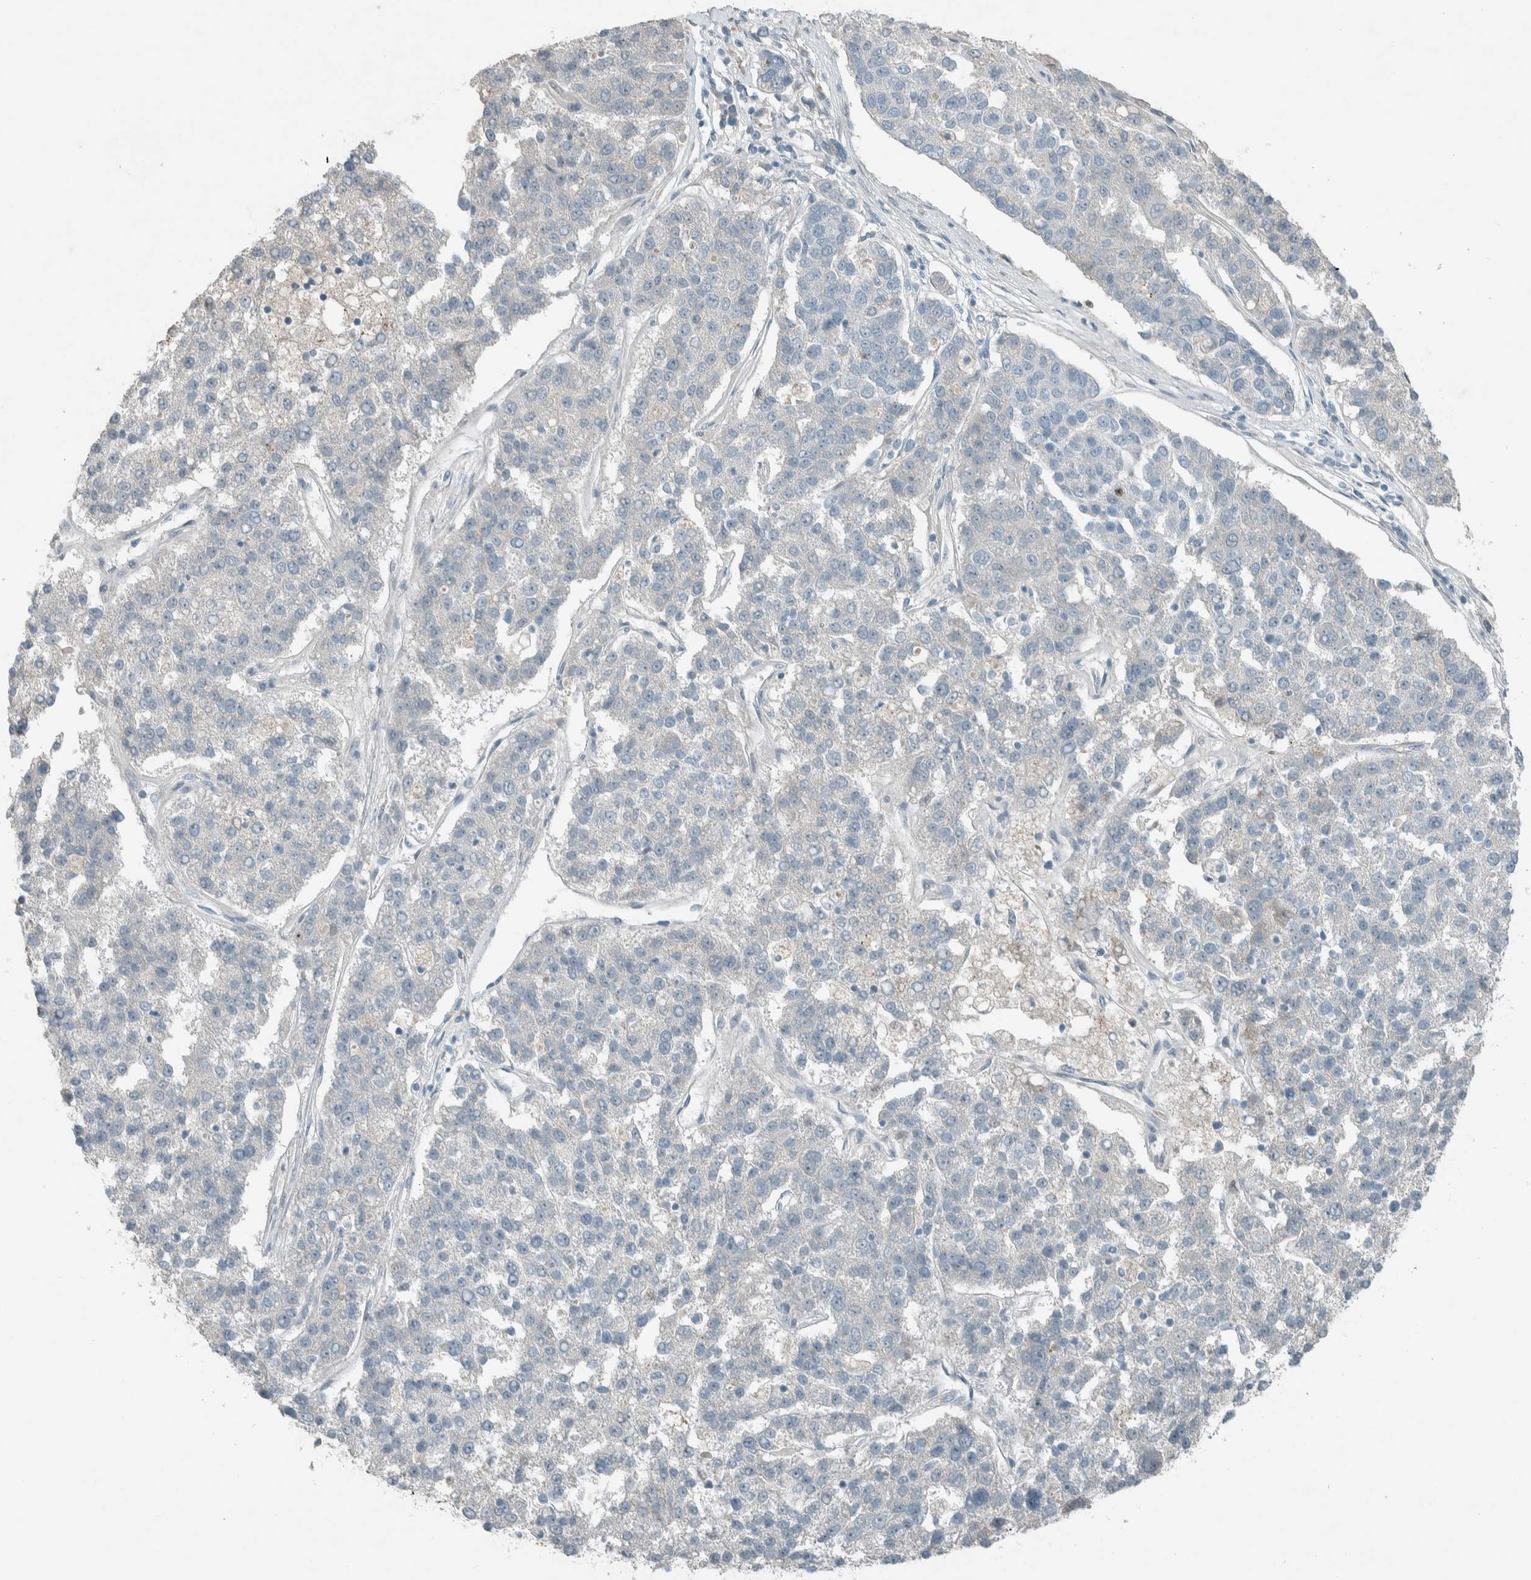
{"staining": {"intensity": "negative", "quantity": "none", "location": "none"}, "tissue": "pancreatic cancer", "cell_type": "Tumor cells", "image_type": "cancer", "snomed": [{"axis": "morphology", "description": "Adenocarcinoma, NOS"}, {"axis": "topography", "description": "Pancreas"}], "caption": "This is an IHC histopathology image of pancreatic cancer (adenocarcinoma). There is no staining in tumor cells.", "gene": "CERCAM", "patient": {"sex": "female", "age": 61}}